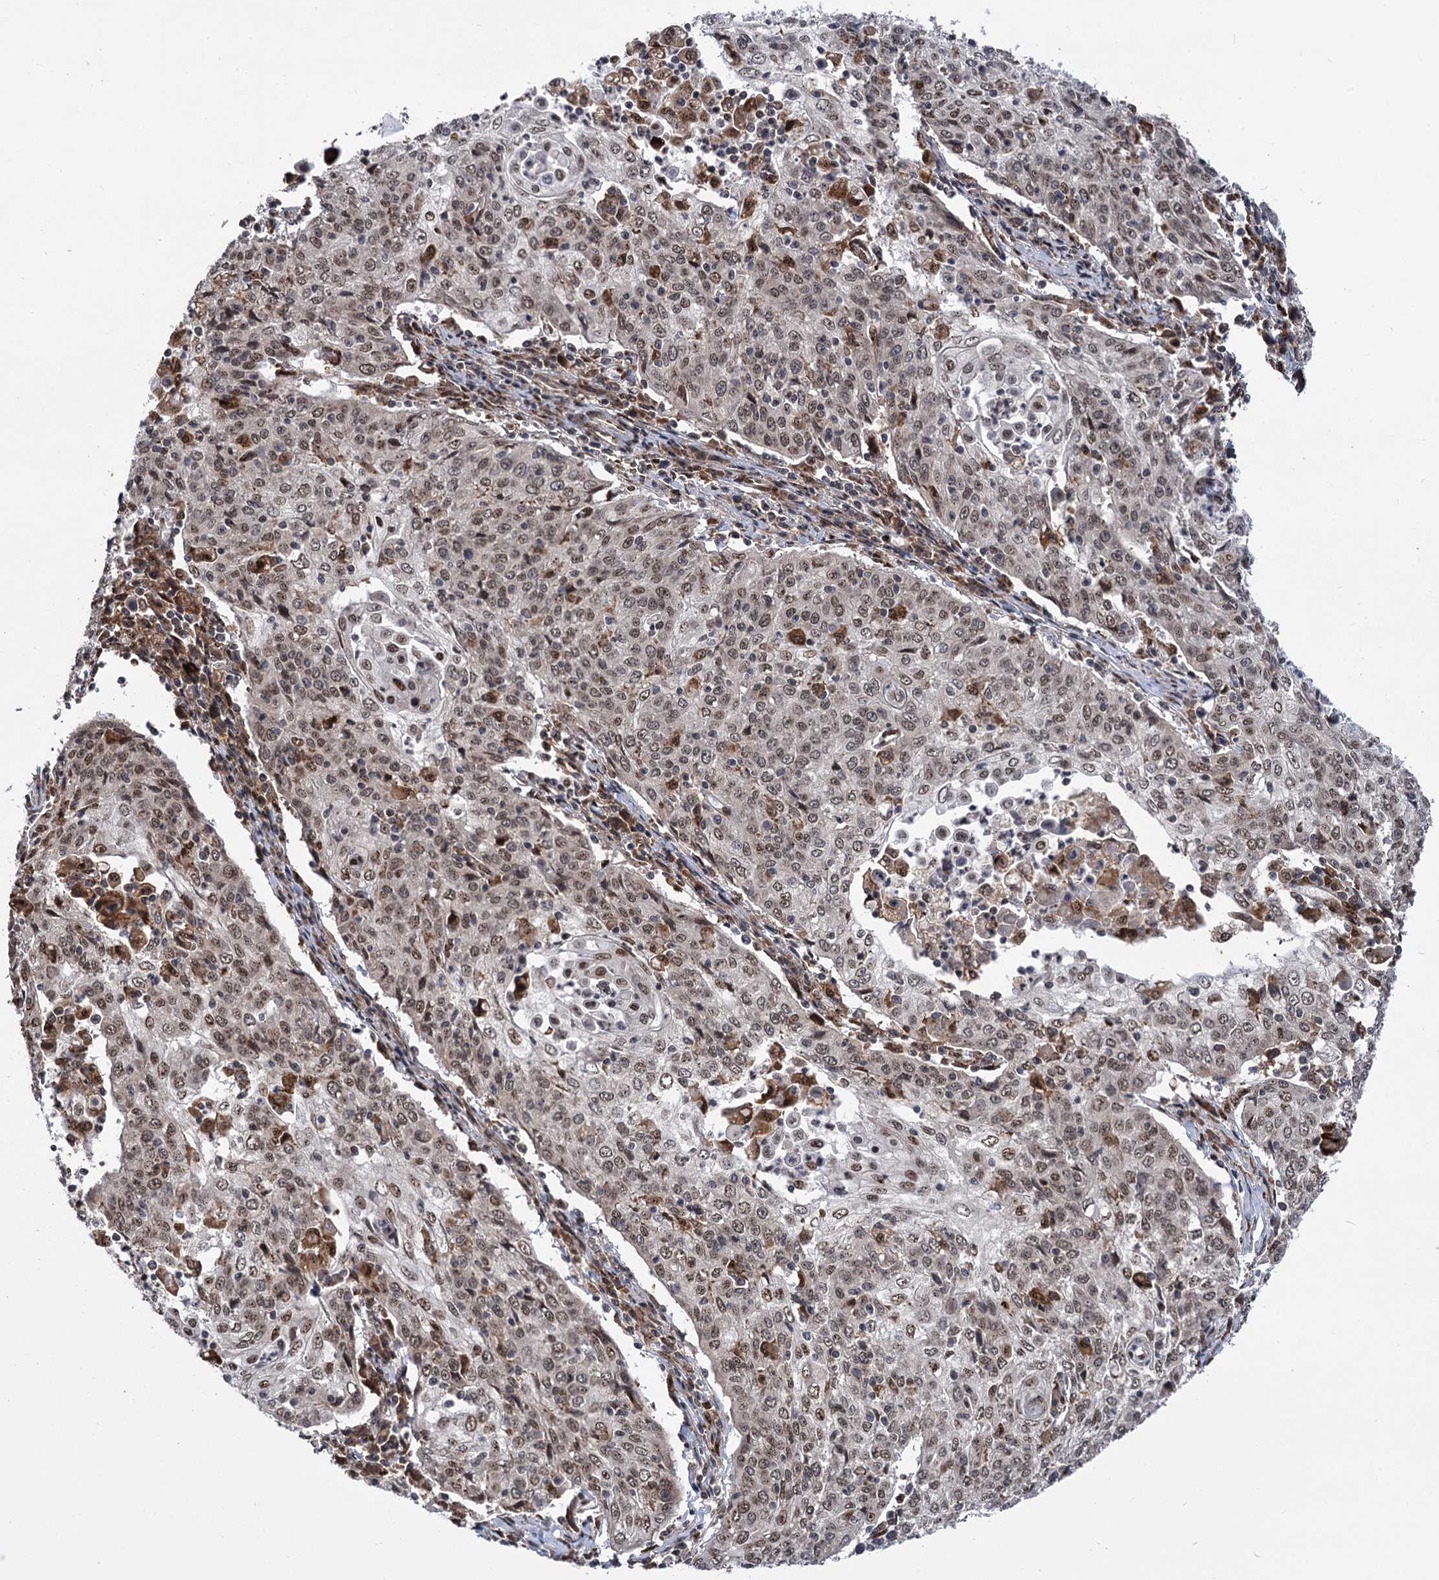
{"staining": {"intensity": "weak", "quantity": ">75%", "location": "nuclear"}, "tissue": "cervical cancer", "cell_type": "Tumor cells", "image_type": "cancer", "snomed": [{"axis": "morphology", "description": "Squamous cell carcinoma, NOS"}, {"axis": "topography", "description": "Cervix"}], "caption": "Immunohistochemistry (DAB) staining of human squamous cell carcinoma (cervical) exhibits weak nuclear protein expression in approximately >75% of tumor cells.", "gene": "MESD", "patient": {"sex": "female", "age": 48}}